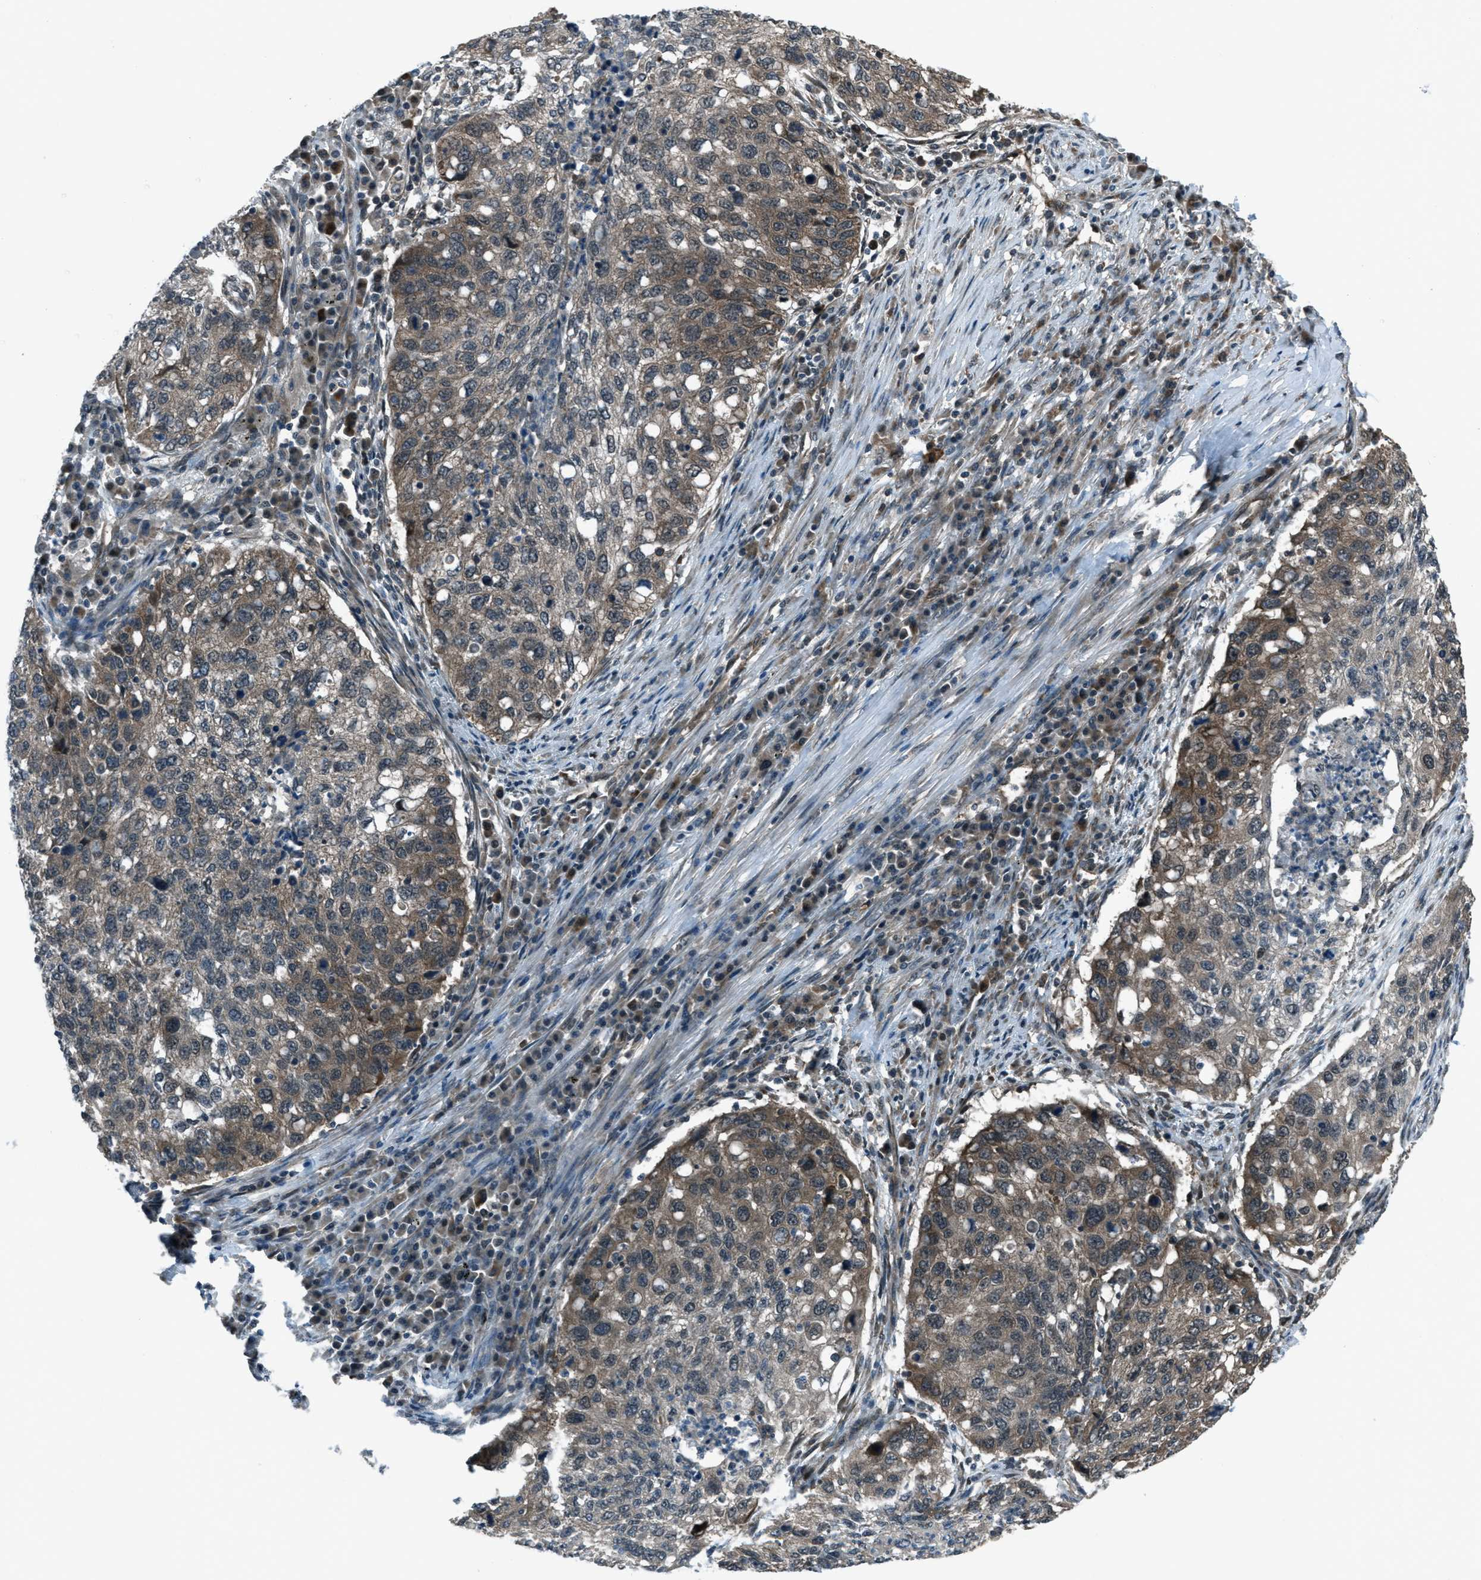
{"staining": {"intensity": "moderate", "quantity": ">75%", "location": "cytoplasmic/membranous"}, "tissue": "lung cancer", "cell_type": "Tumor cells", "image_type": "cancer", "snomed": [{"axis": "morphology", "description": "Squamous cell carcinoma, NOS"}, {"axis": "topography", "description": "Lung"}], "caption": "Moderate cytoplasmic/membranous expression for a protein is seen in about >75% of tumor cells of squamous cell carcinoma (lung) using immunohistochemistry.", "gene": "ASAP2", "patient": {"sex": "female", "age": 63}}